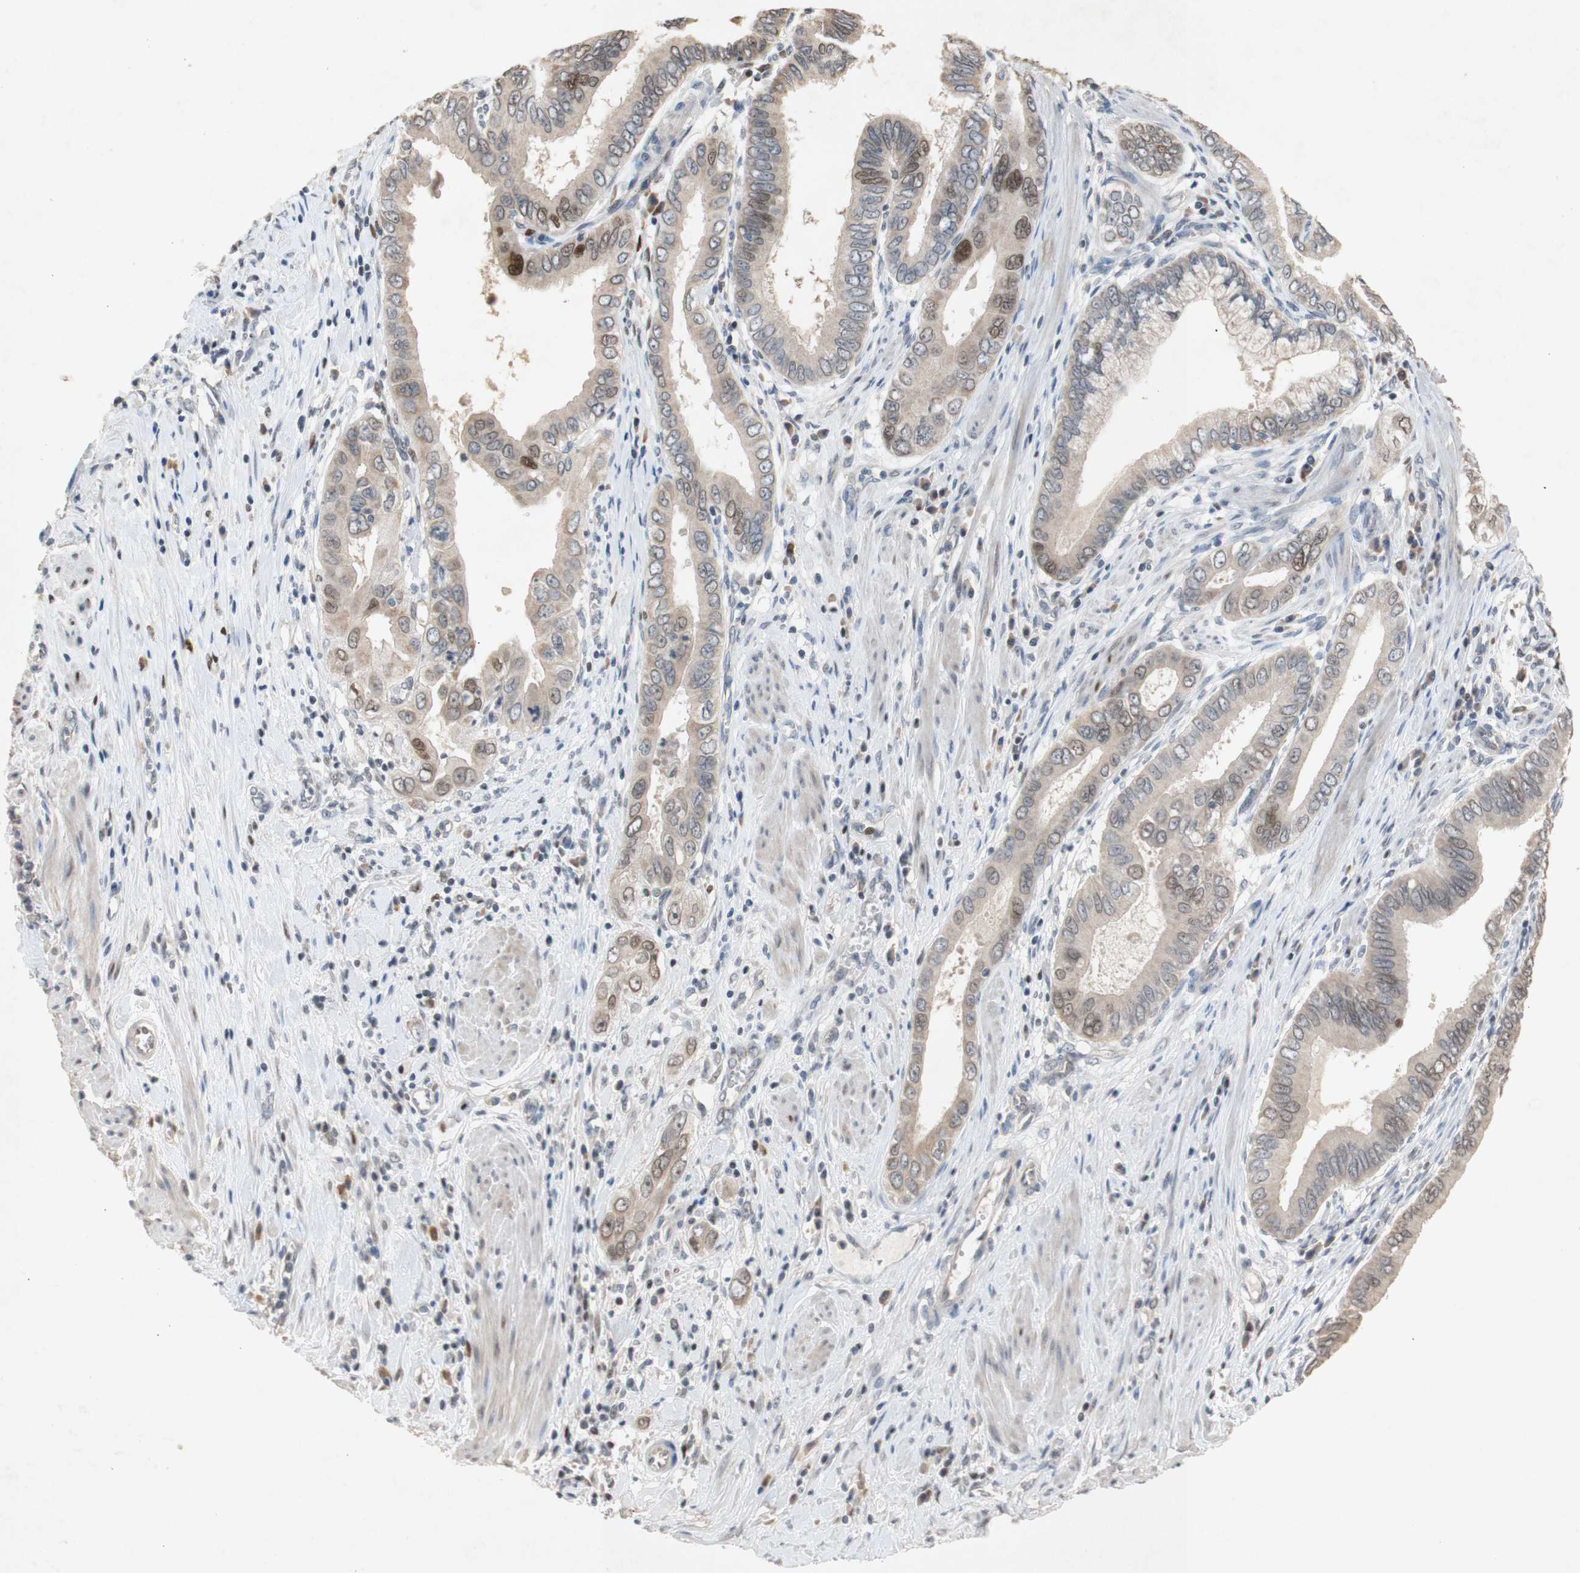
{"staining": {"intensity": "weak", "quantity": ">75%", "location": "cytoplasmic/membranous,nuclear"}, "tissue": "pancreatic cancer", "cell_type": "Tumor cells", "image_type": "cancer", "snomed": [{"axis": "morphology", "description": "Normal tissue, NOS"}, {"axis": "topography", "description": "Lymph node"}], "caption": "Weak cytoplasmic/membranous and nuclear expression for a protein is seen in about >75% of tumor cells of pancreatic cancer using immunohistochemistry.", "gene": "FOSB", "patient": {"sex": "male", "age": 50}}